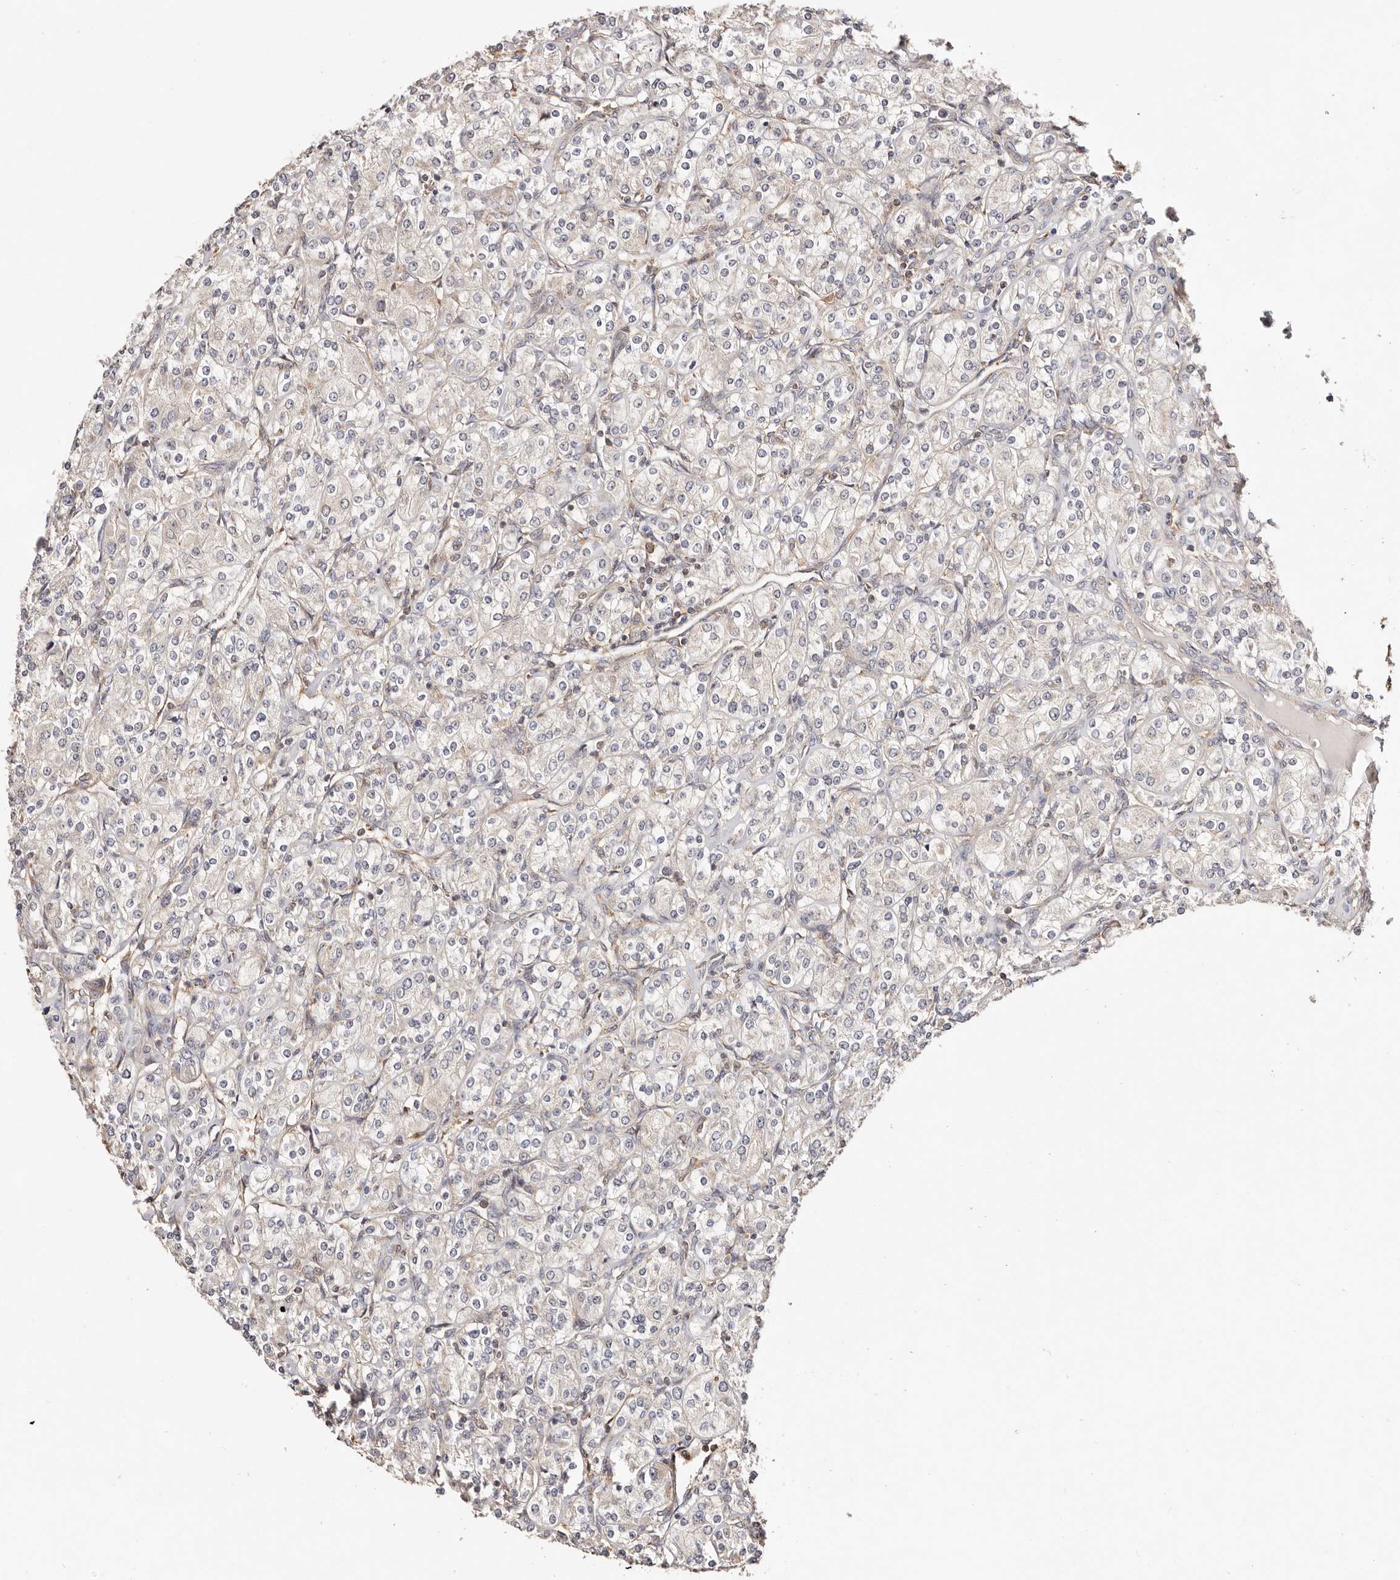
{"staining": {"intensity": "weak", "quantity": "<25%", "location": "cytoplasmic/membranous"}, "tissue": "renal cancer", "cell_type": "Tumor cells", "image_type": "cancer", "snomed": [{"axis": "morphology", "description": "Adenocarcinoma, NOS"}, {"axis": "topography", "description": "Kidney"}], "caption": "The image reveals no significant expression in tumor cells of adenocarcinoma (renal).", "gene": "MAPK1", "patient": {"sex": "male", "age": 77}}